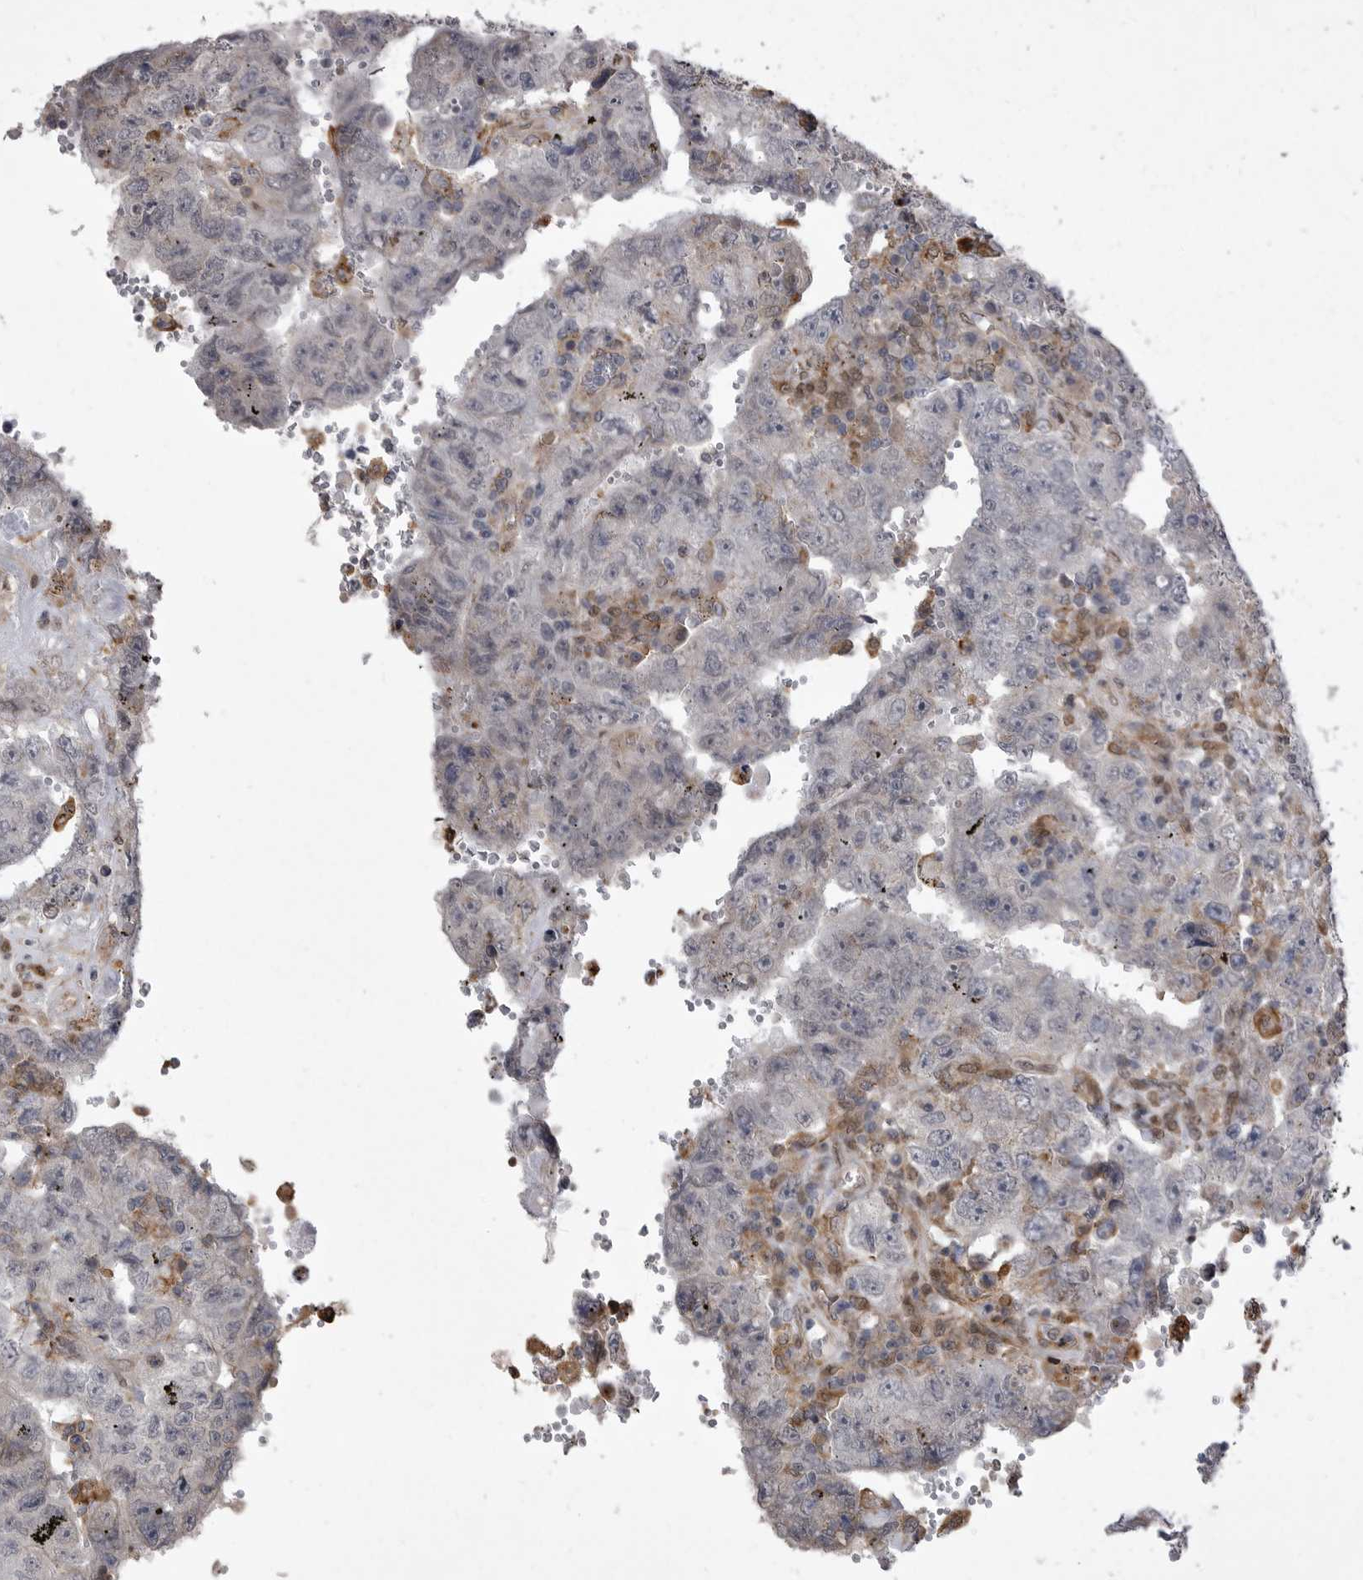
{"staining": {"intensity": "negative", "quantity": "none", "location": "none"}, "tissue": "testis cancer", "cell_type": "Tumor cells", "image_type": "cancer", "snomed": [{"axis": "morphology", "description": "Carcinoma, Embryonal, NOS"}, {"axis": "topography", "description": "Testis"}], "caption": "Tumor cells show no significant protein expression in testis cancer (embryonal carcinoma).", "gene": "ABL1", "patient": {"sex": "male", "age": 26}}